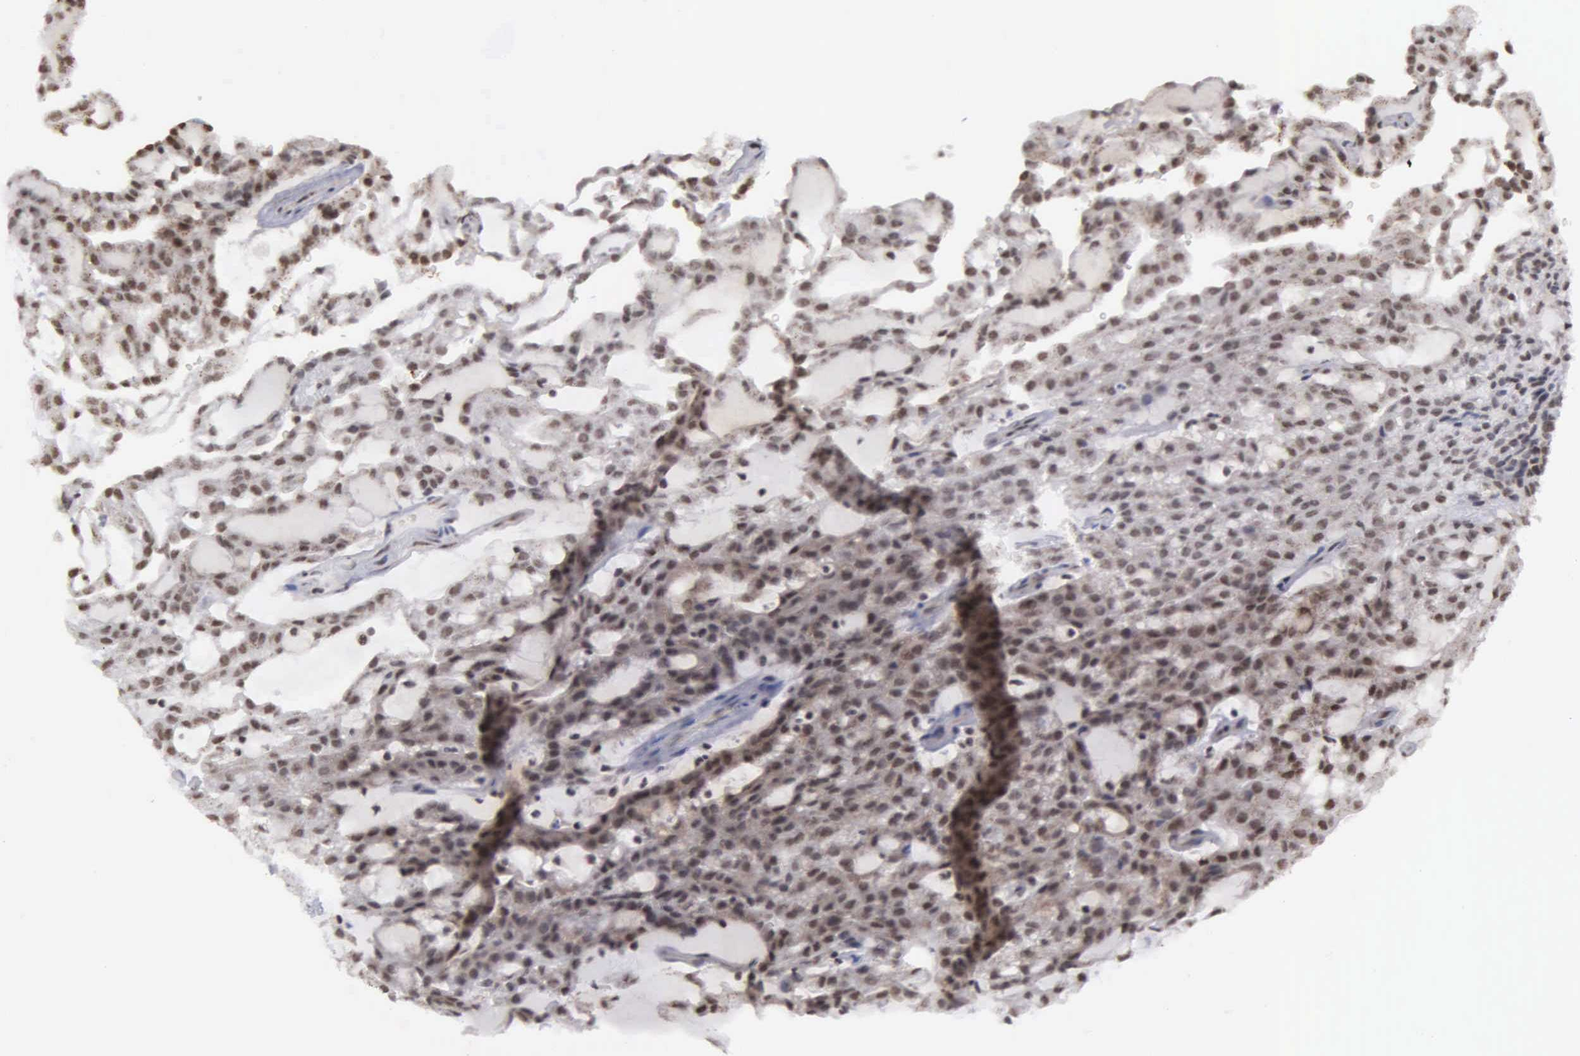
{"staining": {"intensity": "moderate", "quantity": ">75%", "location": "nuclear"}, "tissue": "renal cancer", "cell_type": "Tumor cells", "image_type": "cancer", "snomed": [{"axis": "morphology", "description": "Adenocarcinoma, NOS"}, {"axis": "topography", "description": "Kidney"}], "caption": "There is medium levels of moderate nuclear staining in tumor cells of renal cancer (adenocarcinoma), as demonstrated by immunohistochemical staining (brown color).", "gene": "GTF2A1", "patient": {"sex": "male", "age": 63}}